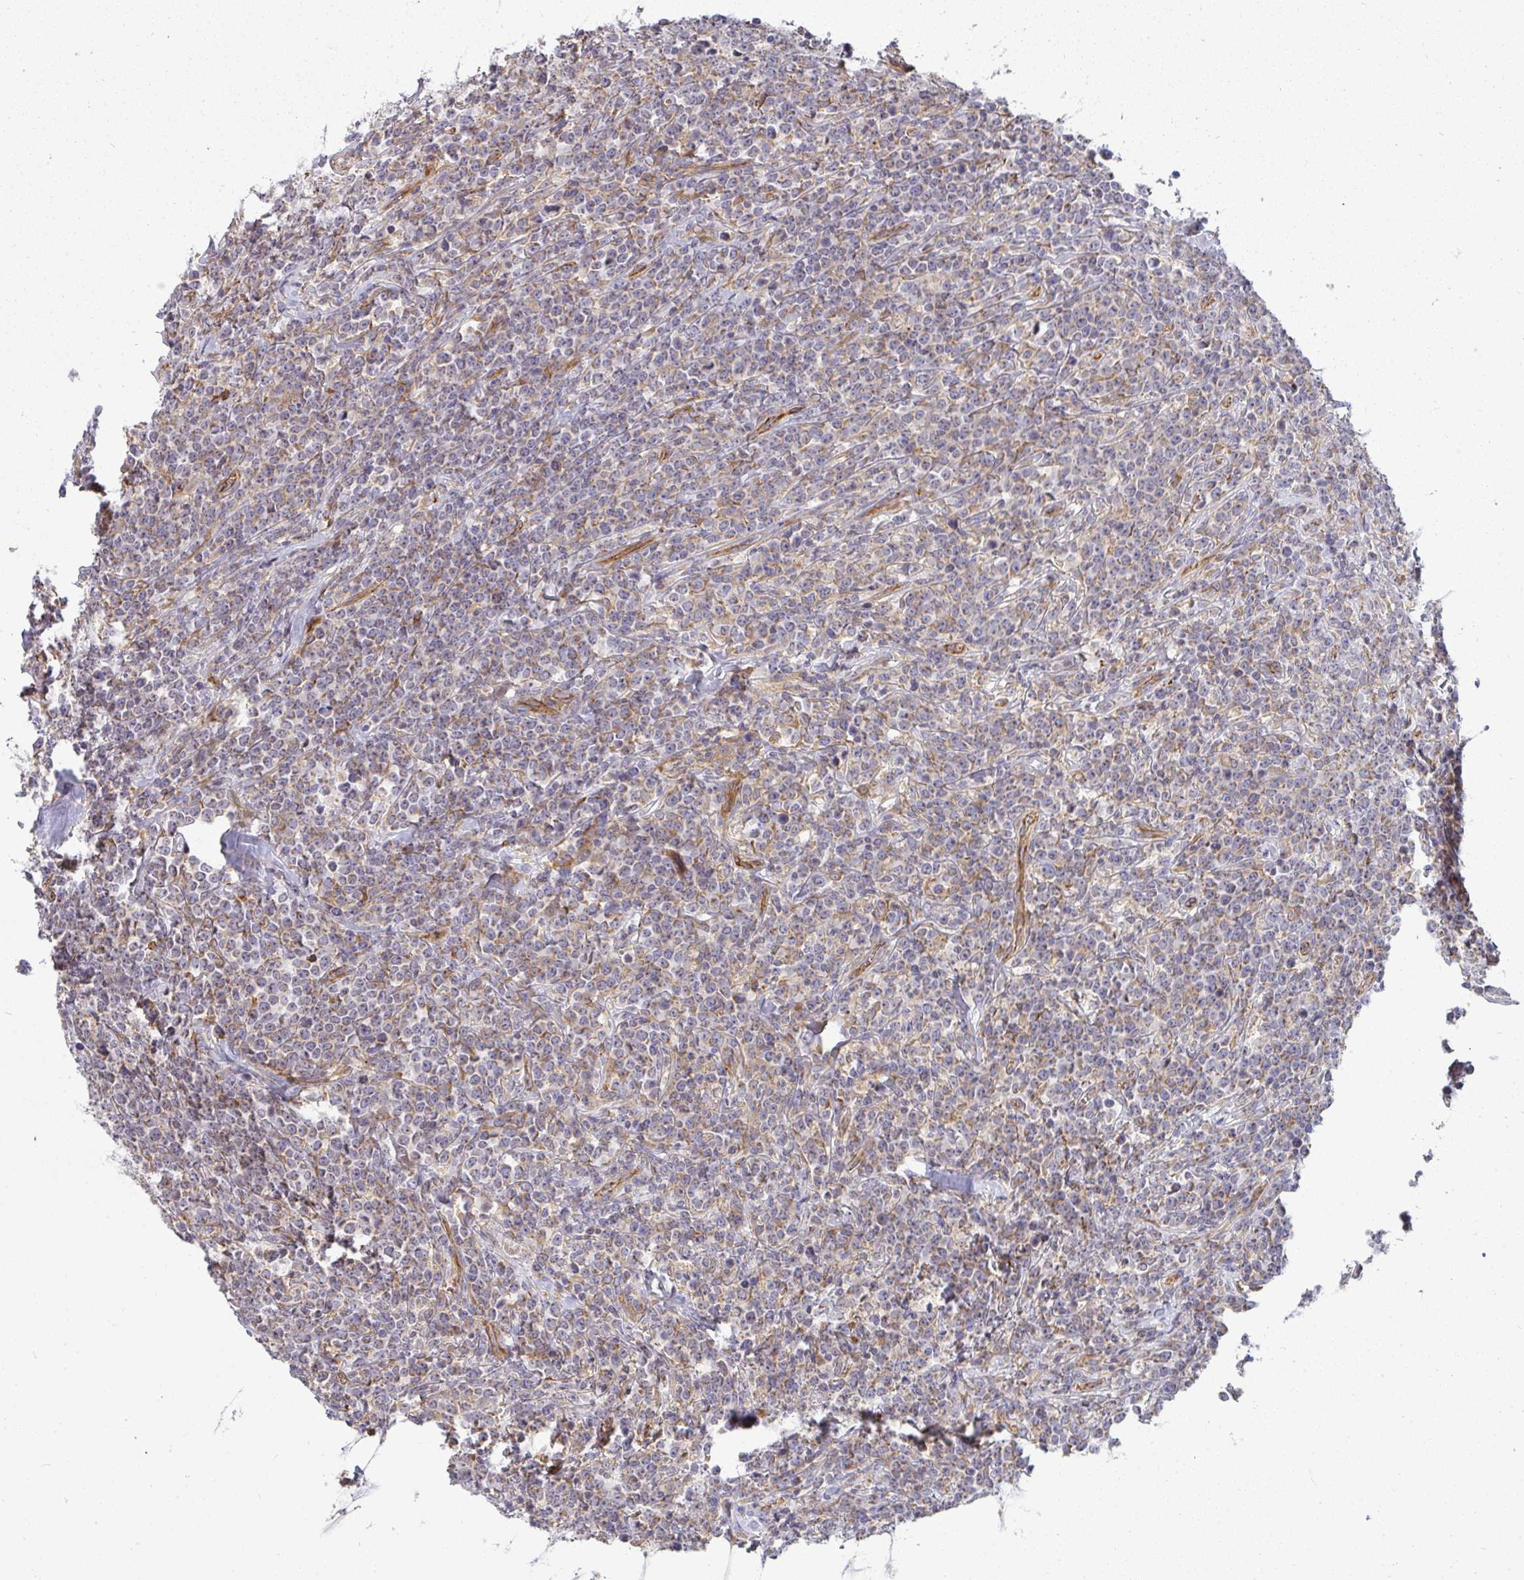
{"staining": {"intensity": "weak", "quantity": "<25%", "location": "cytoplasmic/membranous"}, "tissue": "lymphoma", "cell_type": "Tumor cells", "image_type": "cancer", "snomed": [{"axis": "morphology", "description": "Malignant lymphoma, non-Hodgkin's type, High grade"}, {"axis": "topography", "description": "Small intestine"}], "caption": "IHC micrograph of human high-grade malignant lymphoma, non-Hodgkin's type stained for a protein (brown), which exhibits no expression in tumor cells. The staining was performed using DAB (3,3'-diaminobenzidine) to visualize the protein expression in brown, while the nuclei were stained in blue with hematoxylin (Magnification: 20x).", "gene": "B4GALT6", "patient": {"sex": "female", "age": 56}}